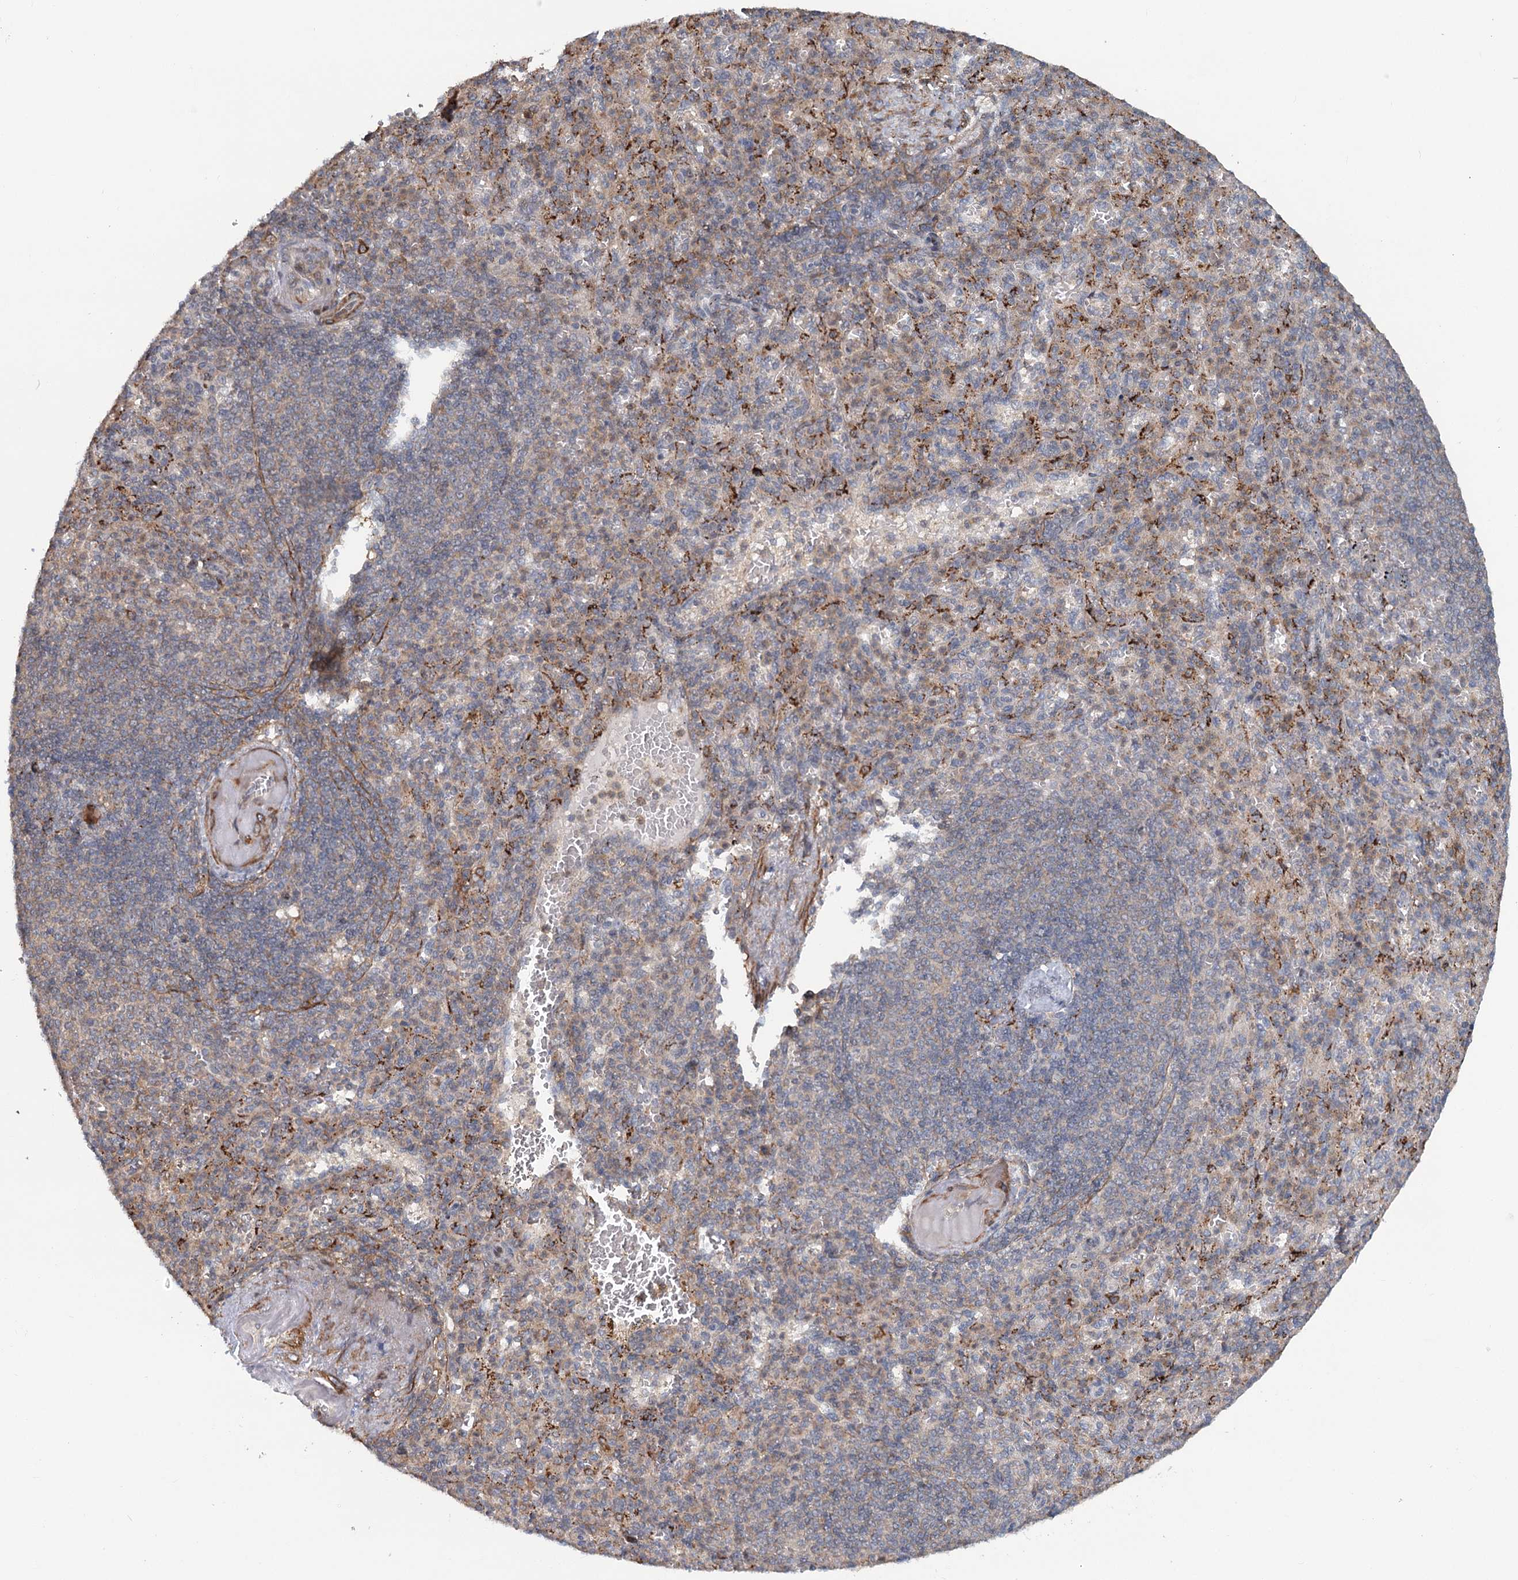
{"staining": {"intensity": "weak", "quantity": "<25%", "location": "cytoplasmic/membranous"}, "tissue": "spleen", "cell_type": "Cells in red pulp", "image_type": "normal", "snomed": [{"axis": "morphology", "description": "Normal tissue, NOS"}, {"axis": "topography", "description": "Spleen"}], "caption": "An image of spleen stained for a protein shows no brown staining in cells in red pulp.", "gene": "RNF111", "patient": {"sex": "female", "age": 74}}